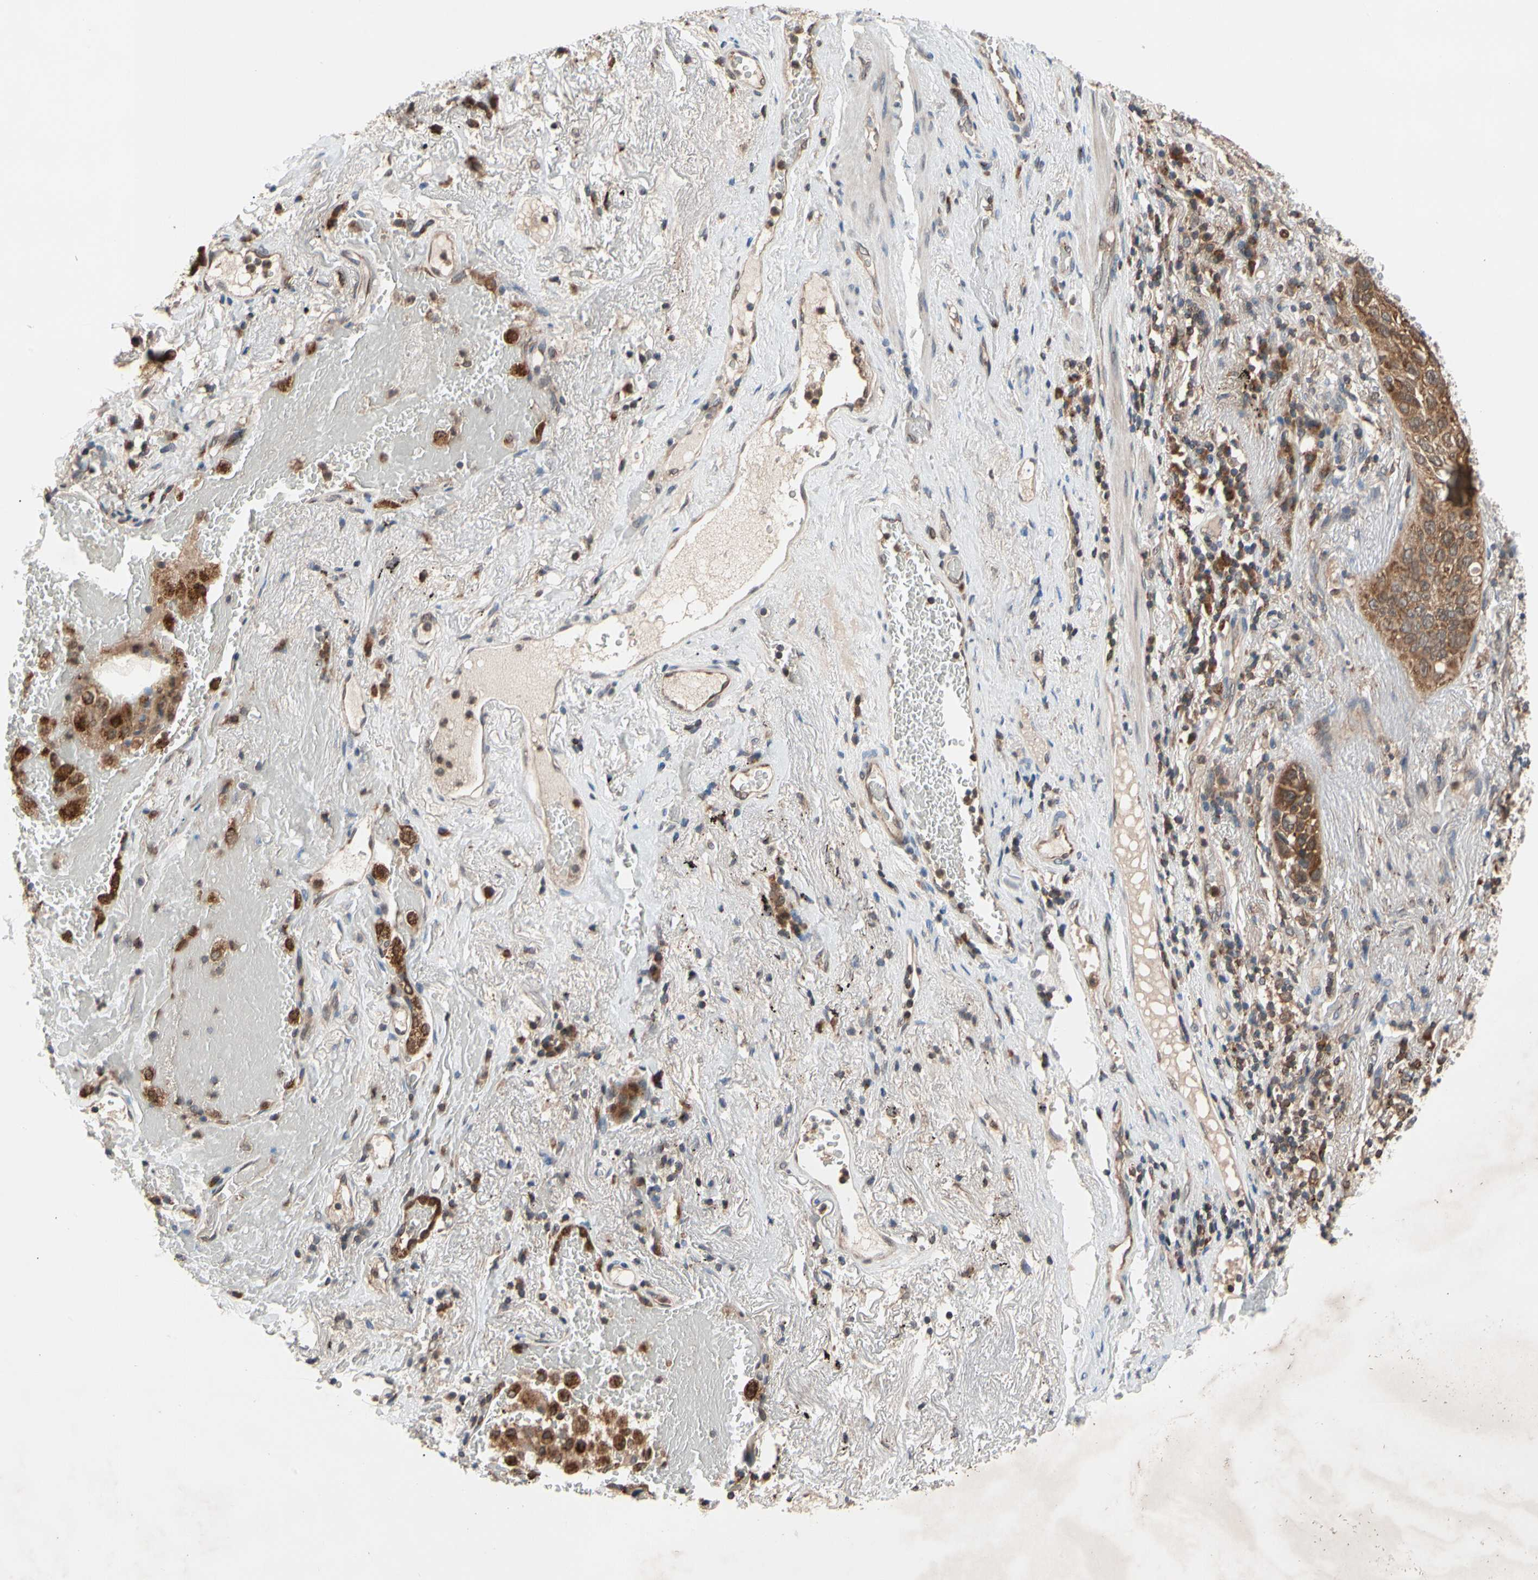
{"staining": {"intensity": "strong", "quantity": ">75%", "location": "cytoplasmic/membranous"}, "tissue": "lung cancer", "cell_type": "Tumor cells", "image_type": "cancer", "snomed": [{"axis": "morphology", "description": "Squamous cell carcinoma, NOS"}, {"axis": "topography", "description": "Lung"}], "caption": "Protein expression analysis of human lung cancer (squamous cell carcinoma) reveals strong cytoplasmic/membranous staining in about >75% of tumor cells.", "gene": "MTHFS", "patient": {"sex": "male", "age": 57}}